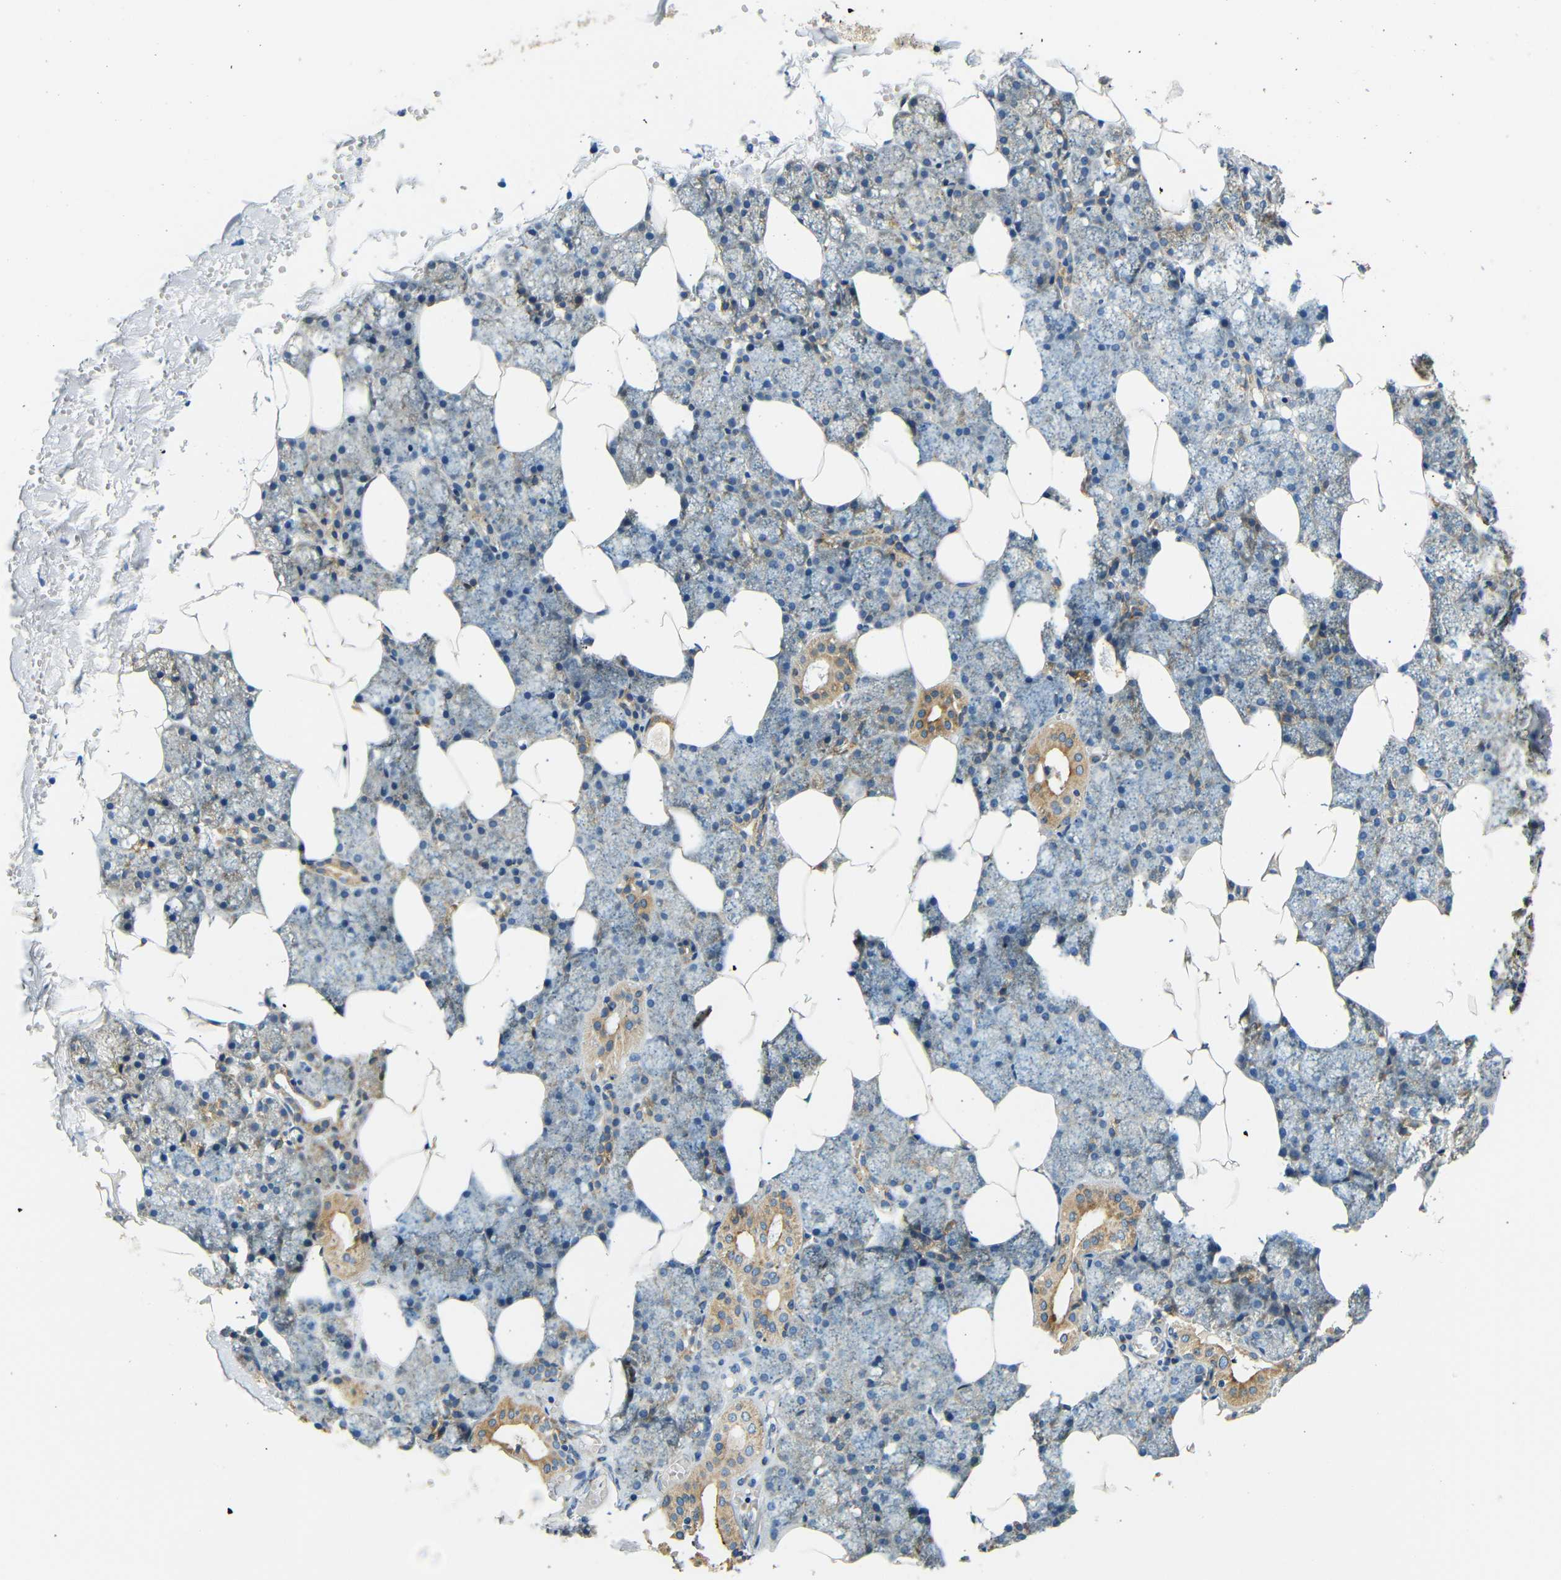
{"staining": {"intensity": "moderate", "quantity": "25%-75%", "location": "cytoplasmic/membranous"}, "tissue": "salivary gland", "cell_type": "Glandular cells", "image_type": "normal", "snomed": [{"axis": "morphology", "description": "Normal tissue, NOS"}, {"axis": "topography", "description": "Salivary gland"}], "caption": "A brown stain highlights moderate cytoplasmic/membranous expression of a protein in glandular cells of benign salivary gland. (DAB (3,3'-diaminobenzidine) = brown stain, brightfield microscopy at high magnification).", "gene": "VAPB", "patient": {"sex": "male", "age": 62}}